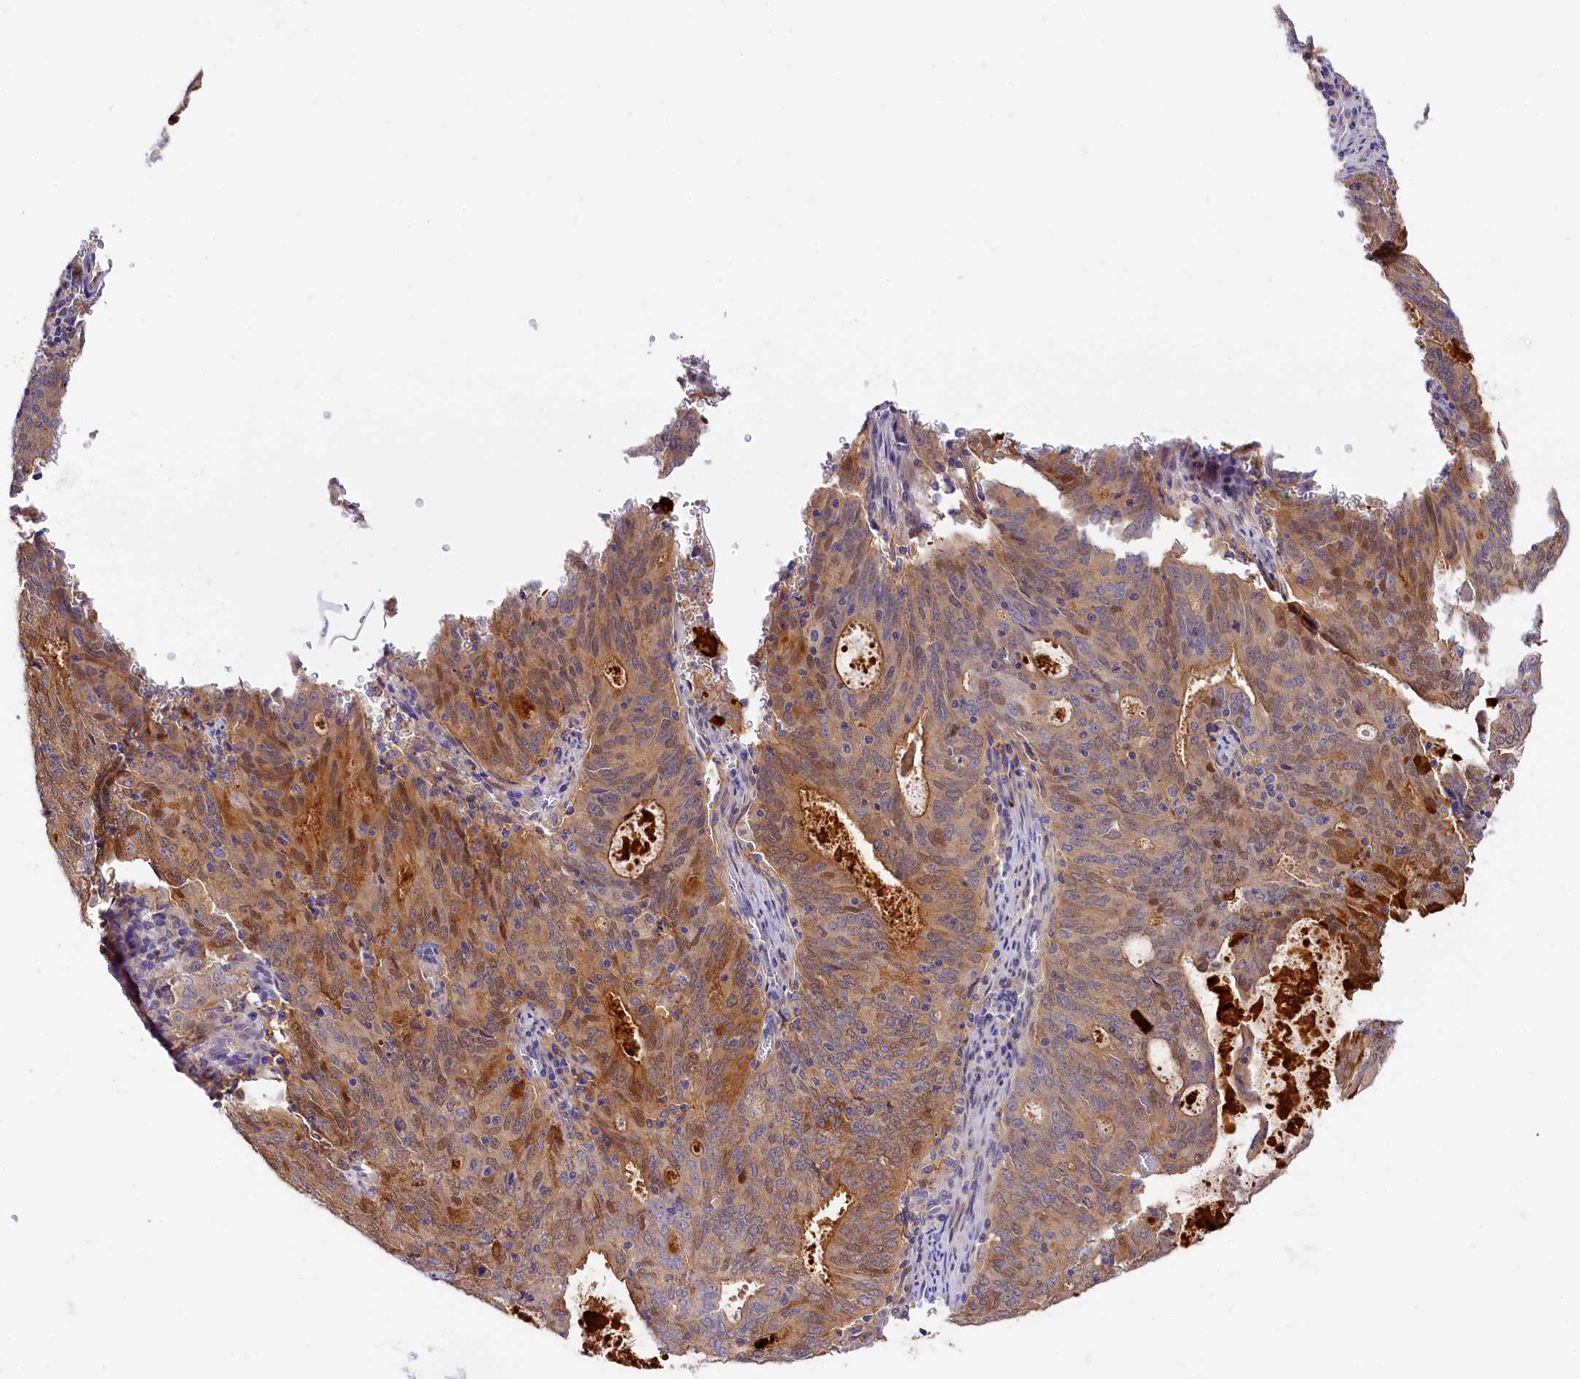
{"staining": {"intensity": "moderate", "quantity": ">75%", "location": "cytoplasmic/membranous"}, "tissue": "cervical cancer", "cell_type": "Tumor cells", "image_type": "cancer", "snomed": [{"axis": "morphology", "description": "Adenocarcinoma, NOS"}, {"axis": "topography", "description": "Cervix"}], "caption": "Approximately >75% of tumor cells in human cervical cancer (adenocarcinoma) reveal moderate cytoplasmic/membranous protein staining as visualized by brown immunohistochemical staining.", "gene": "KATNB1", "patient": {"sex": "female", "age": 44}}